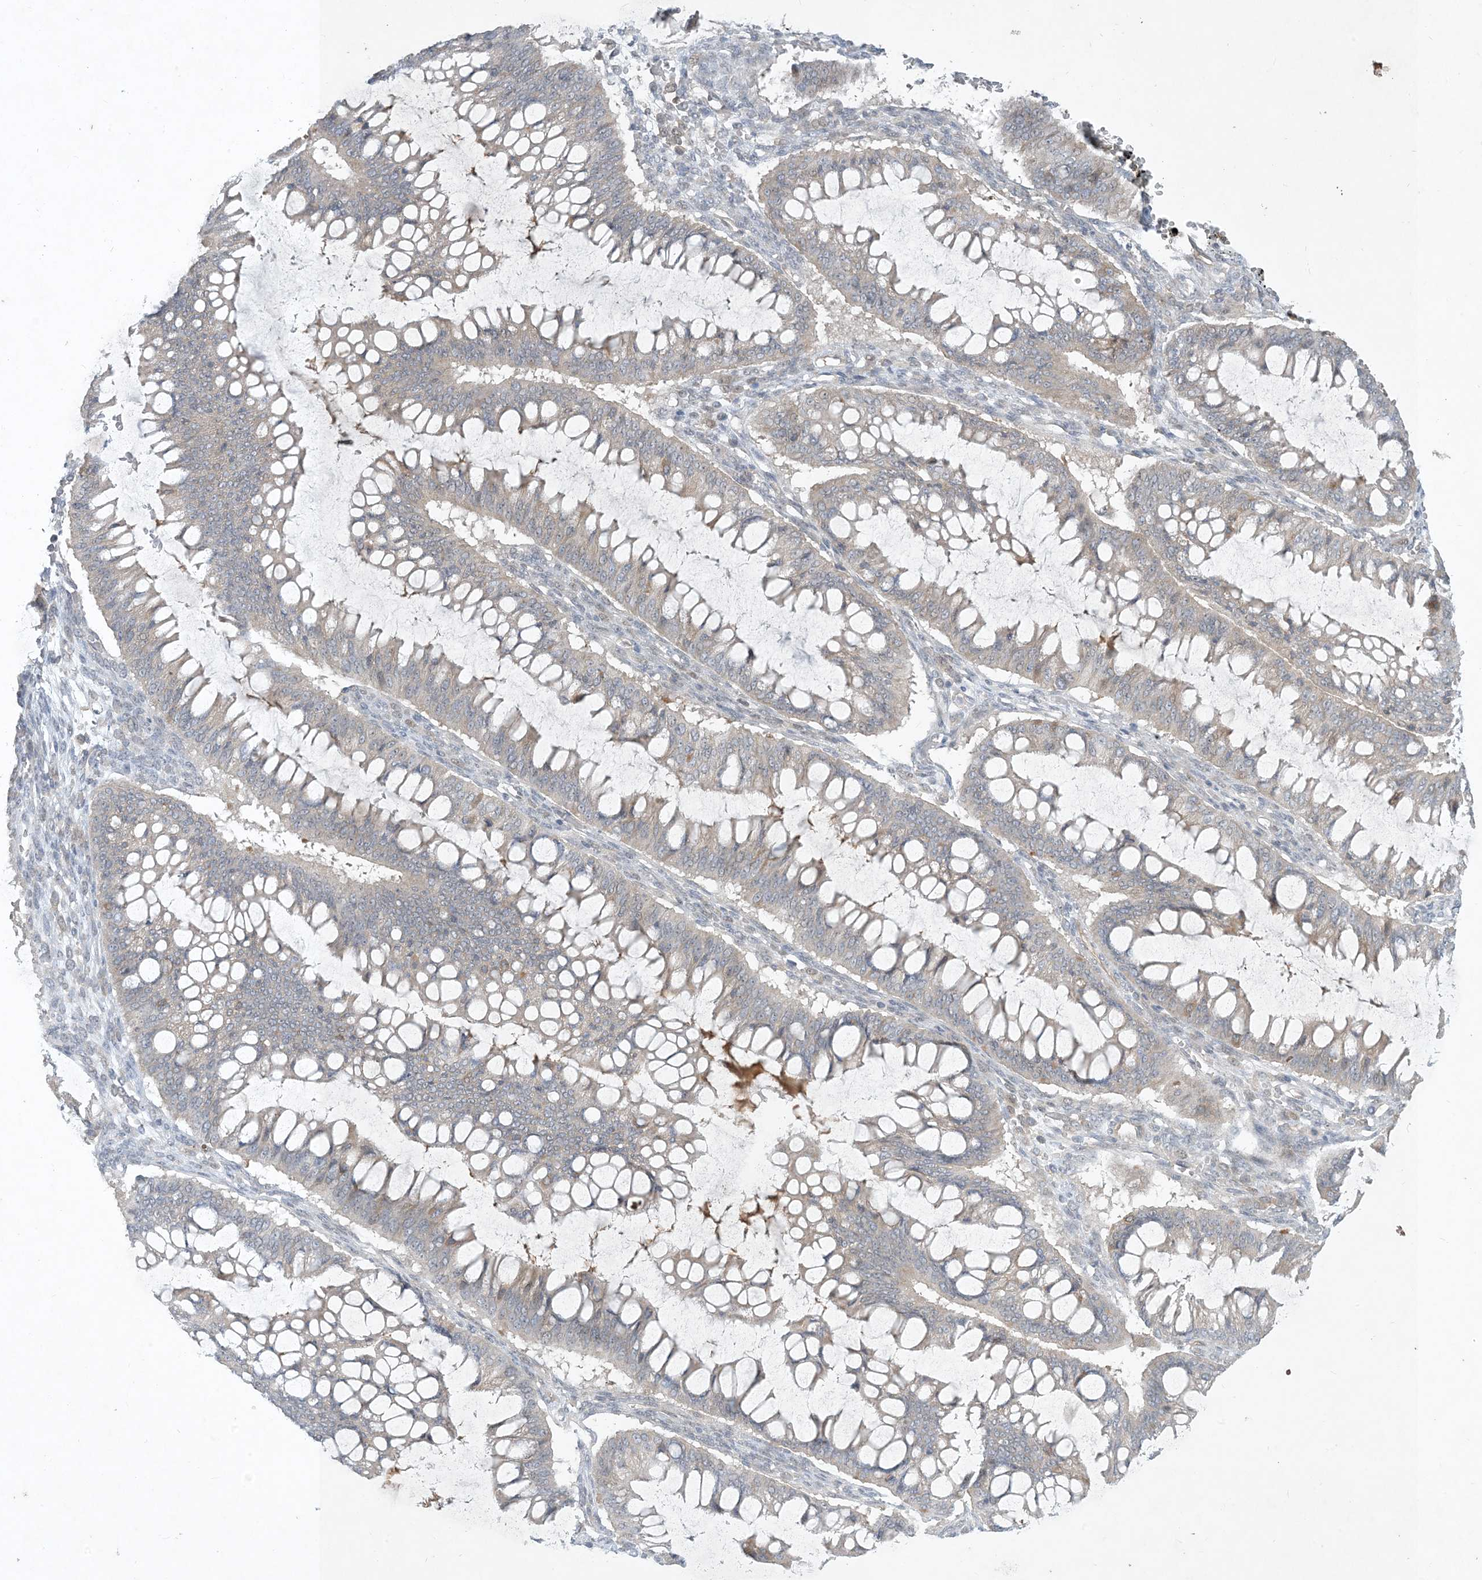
{"staining": {"intensity": "negative", "quantity": "none", "location": "none"}, "tissue": "ovarian cancer", "cell_type": "Tumor cells", "image_type": "cancer", "snomed": [{"axis": "morphology", "description": "Cystadenocarcinoma, mucinous, NOS"}, {"axis": "topography", "description": "Ovary"}], "caption": "Immunohistochemistry image of neoplastic tissue: human mucinous cystadenocarcinoma (ovarian) stained with DAB (3,3'-diaminobenzidine) shows no significant protein expression in tumor cells.", "gene": "CDS1", "patient": {"sex": "female", "age": 73}}